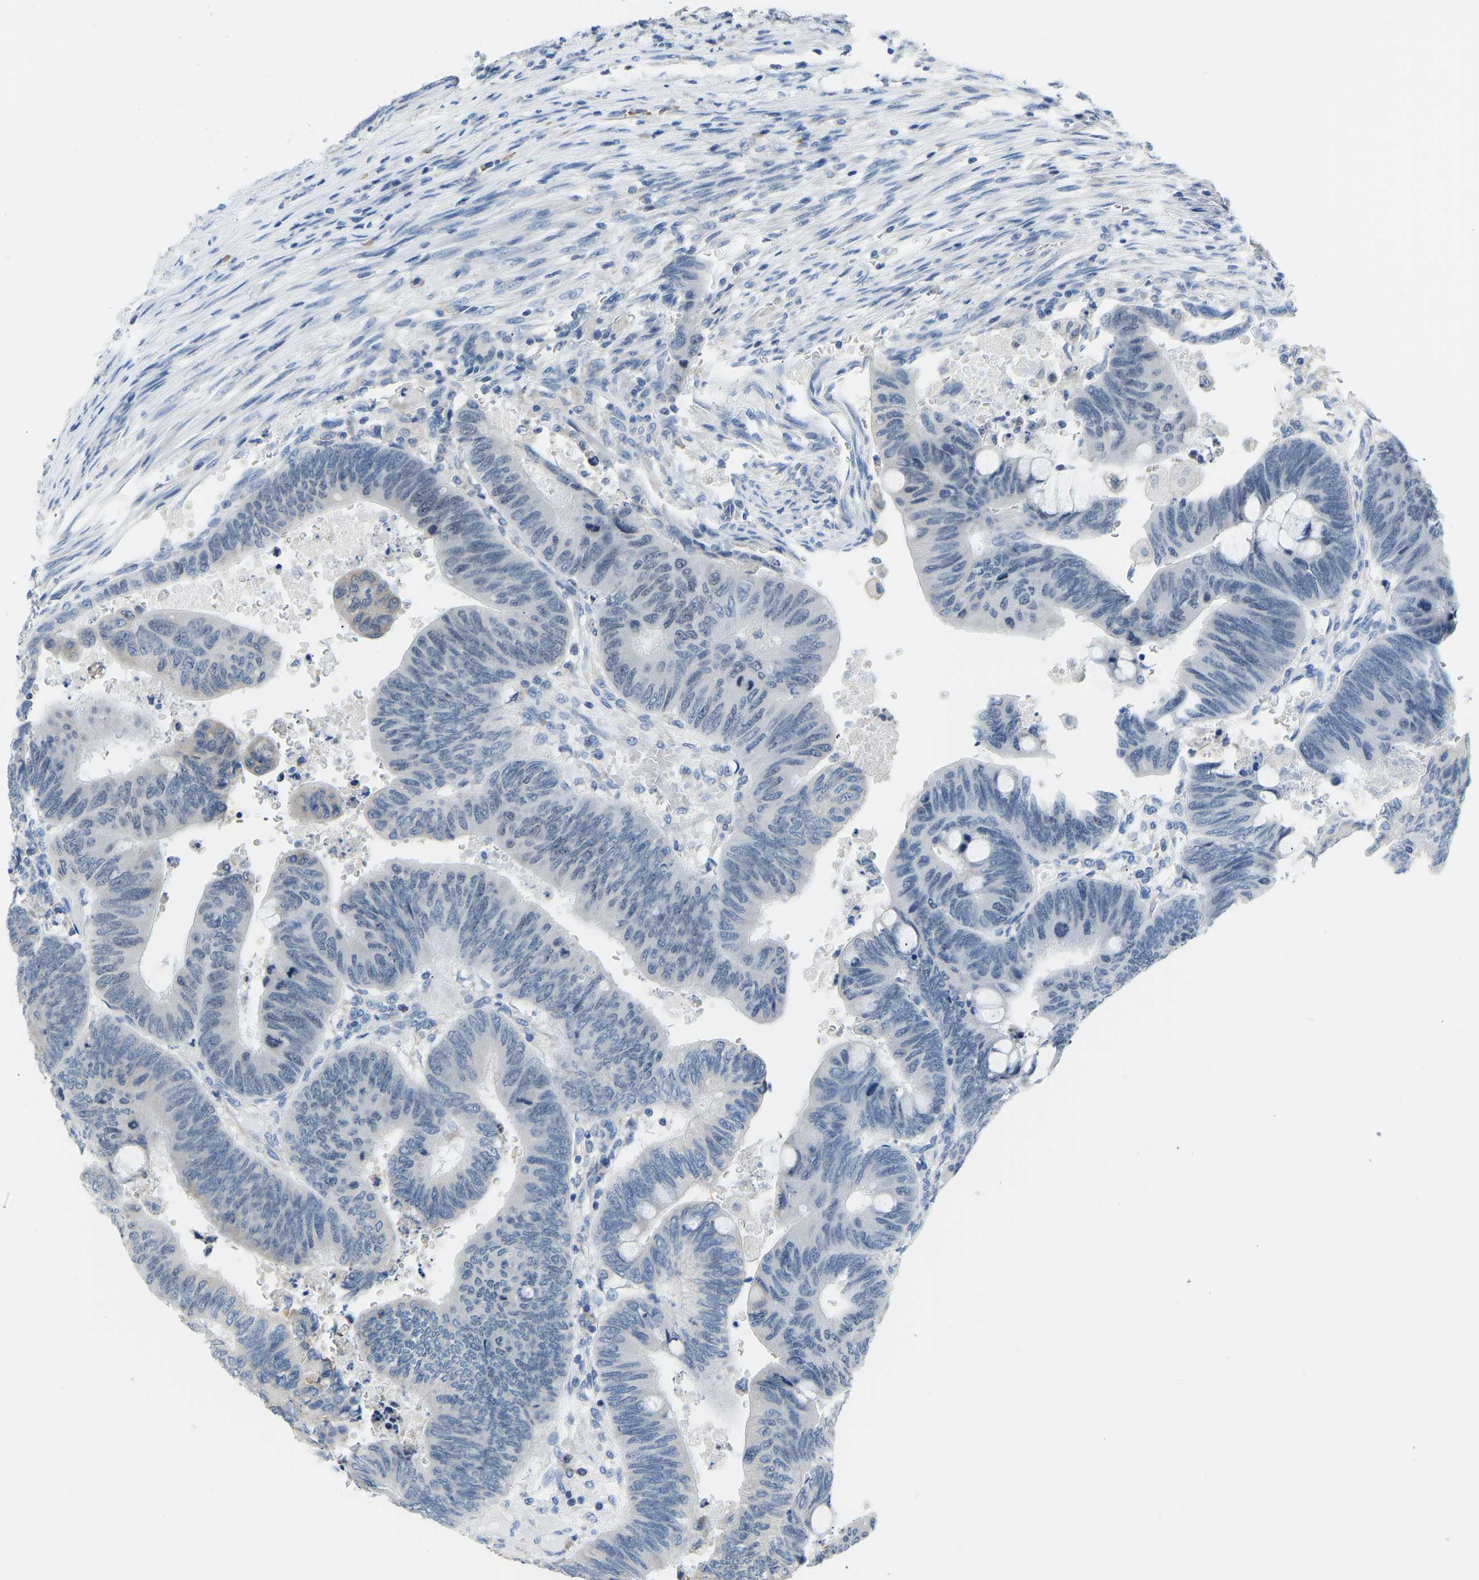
{"staining": {"intensity": "negative", "quantity": "none", "location": "none"}, "tissue": "colorectal cancer", "cell_type": "Tumor cells", "image_type": "cancer", "snomed": [{"axis": "morphology", "description": "Normal tissue, NOS"}, {"axis": "morphology", "description": "Adenocarcinoma, NOS"}, {"axis": "topography", "description": "Rectum"}, {"axis": "topography", "description": "Peripheral nerve tissue"}], "caption": "This is an IHC photomicrograph of human colorectal cancer. There is no staining in tumor cells.", "gene": "VRK1", "patient": {"sex": "male", "age": 92}}